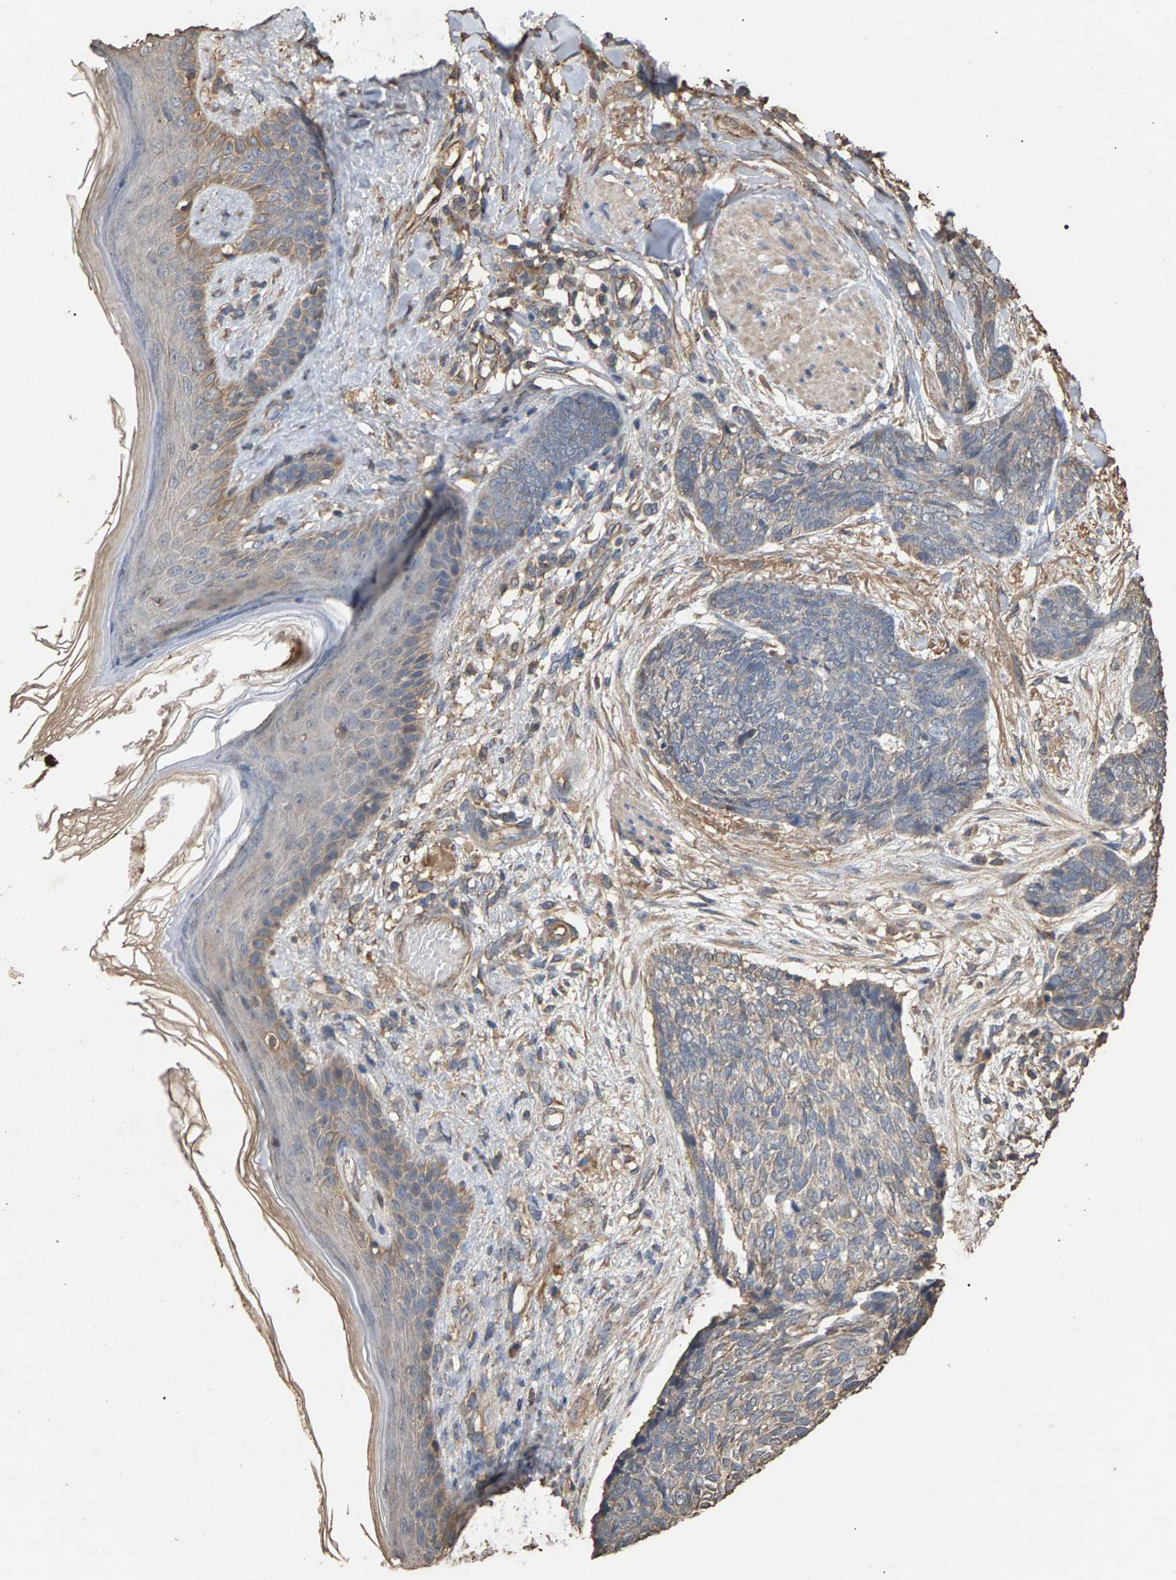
{"staining": {"intensity": "weak", "quantity": "<25%", "location": "cytoplasmic/membranous"}, "tissue": "skin cancer", "cell_type": "Tumor cells", "image_type": "cancer", "snomed": [{"axis": "morphology", "description": "Basal cell carcinoma"}, {"axis": "topography", "description": "Skin"}], "caption": "The immunohistochemistry histopathology image has no significant staining in tumor cells of skin cancer tissue.", "gene": "HTRA3", "patient": {"sex": "female", "age": 84}}